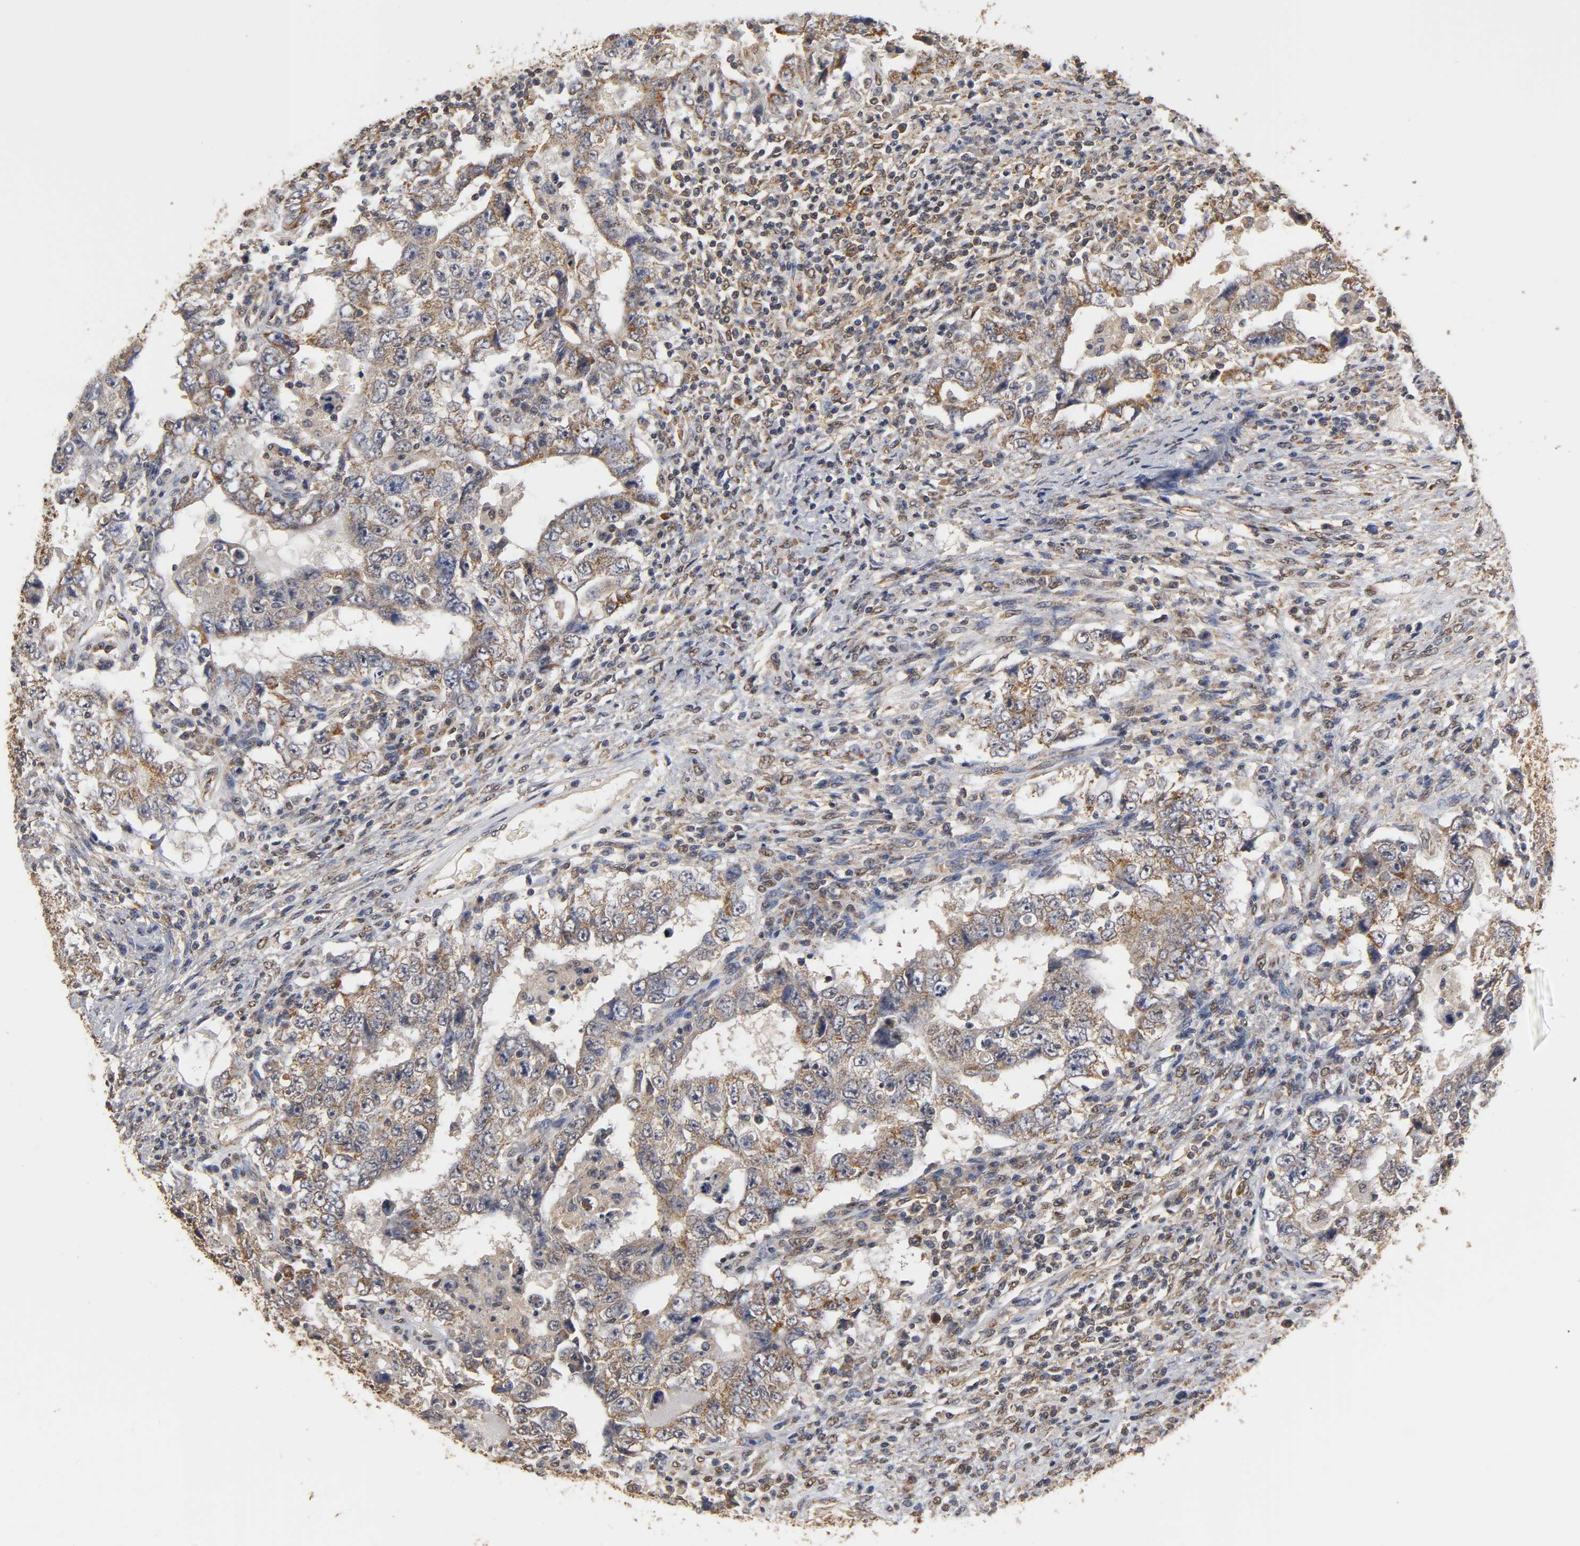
{"staining": {"intensity": "strong", "quantity": ">75%", "location": "cytoplasmic/membranous"}, "tissue": "testis cancer", "cell_type": "Tumor cells", "image_type": "cancer", "snomed": [{"axis": "morphology", "description": "Carcinoma, Embryonal, NOS"}, {"axis": "topography", "description": "Testis"}], "caption": "Immunohistochemical staining of testis cancer (embryonal carcinoma) reveals strong cytoplasmic/membranous protein positivity in about >75% of tumor cells. (brown staining indicates protein expression, while blue staining denotes nuclei).", "gene": "PKN1", "patient": {"sex": "male", "age": 26}}